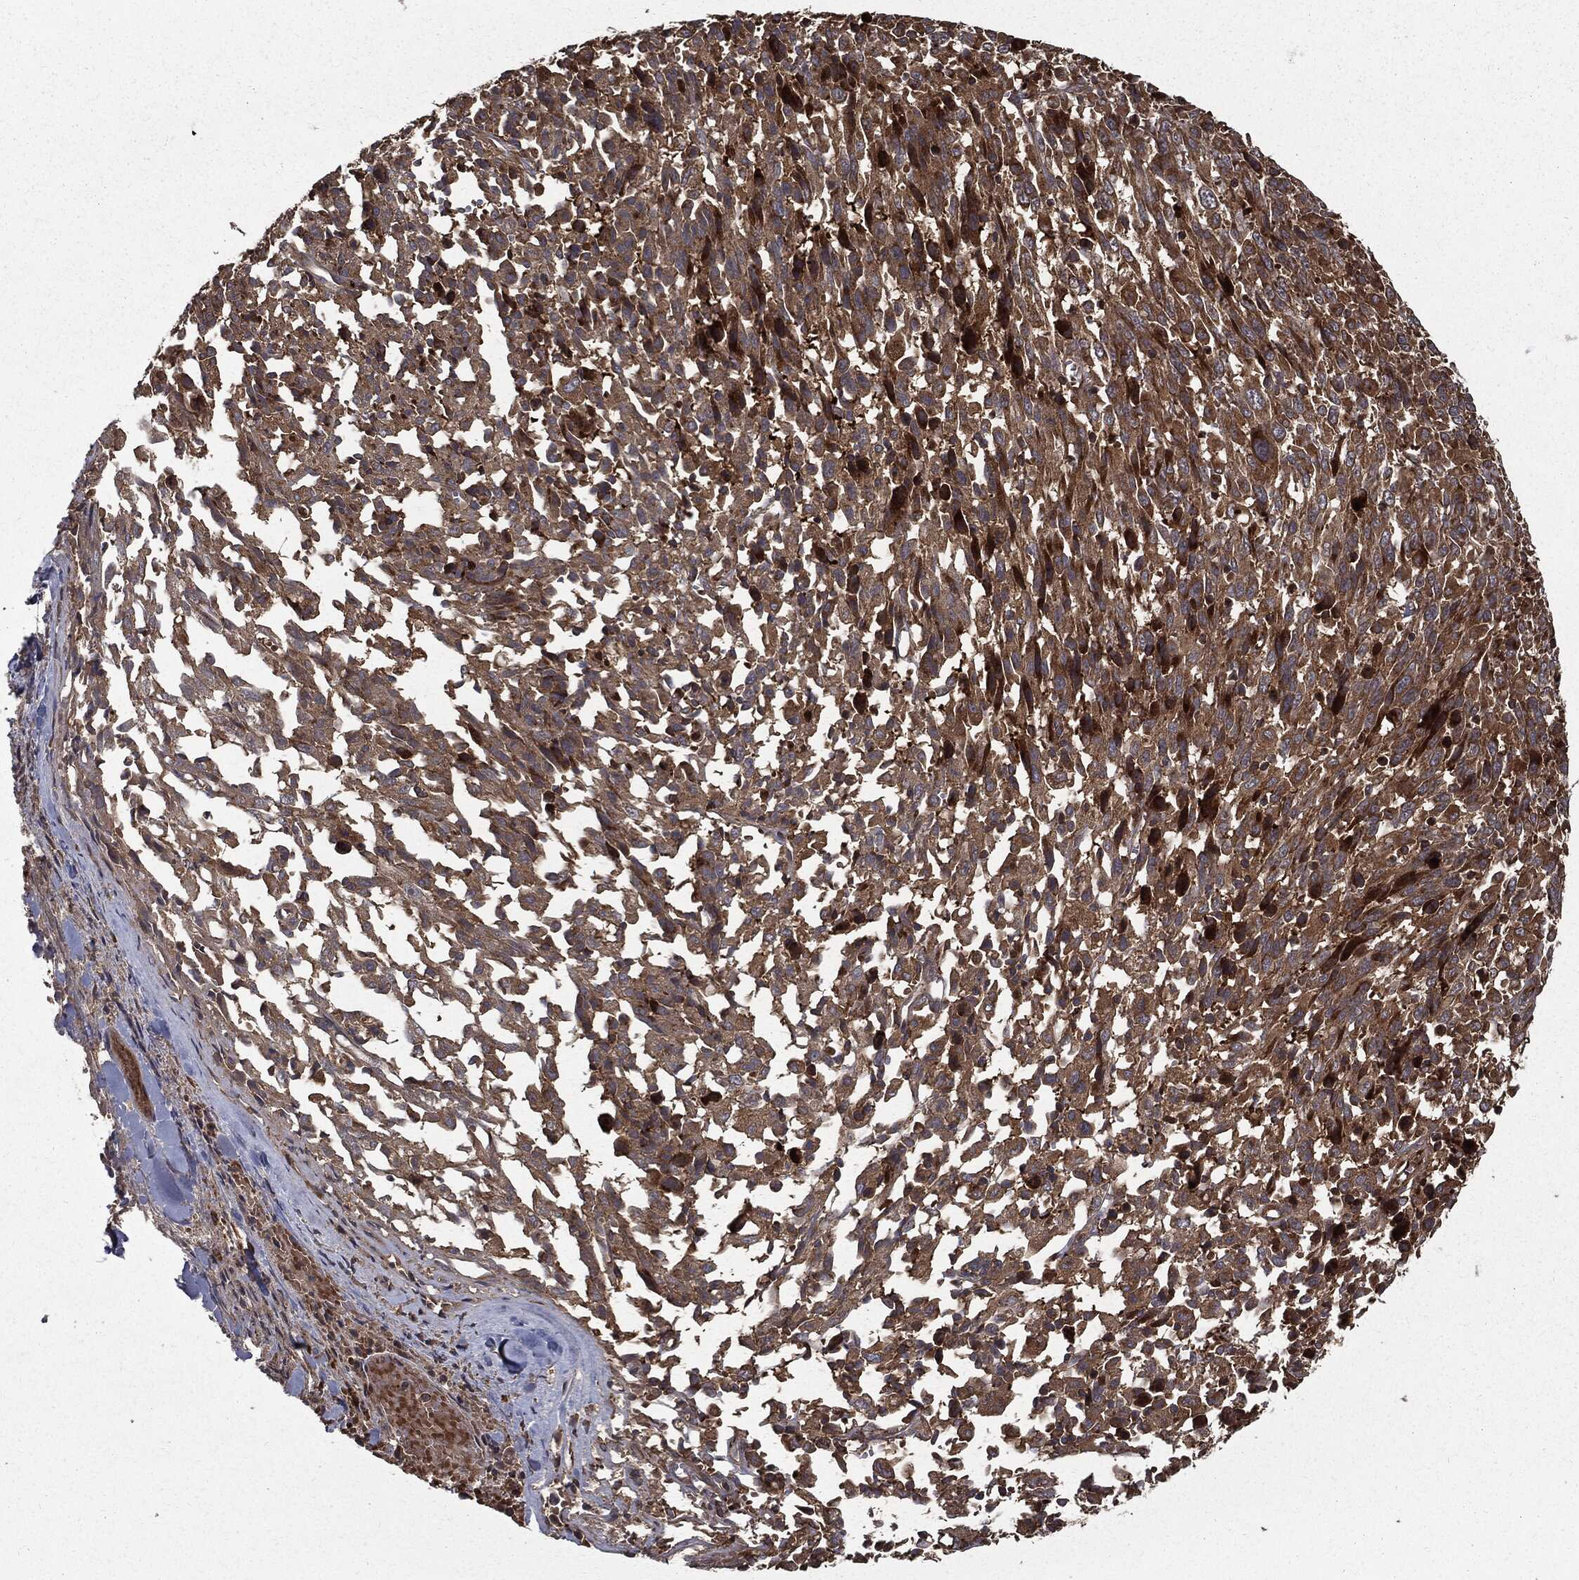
{"staining": {"intensity": "moderate", "quantity": ">75%", "location": "cytoplasmic/membranous"}, "tissue": "melanoma", "cell_type": "Tumor cells", "image_type": "cancer", "snomed": [{"axis": "morphology", "description": "Malignant melanoma, NOS"}, {"axis": "topography", "description": "Skin"}], "caption": "Tumor cells reveal medium levels of moderate cytoplasmic/membranous positivity in about >75% of cells in human melanoma.", "gene": "HTT", "patient": {"sex": "female", "age": 91}}